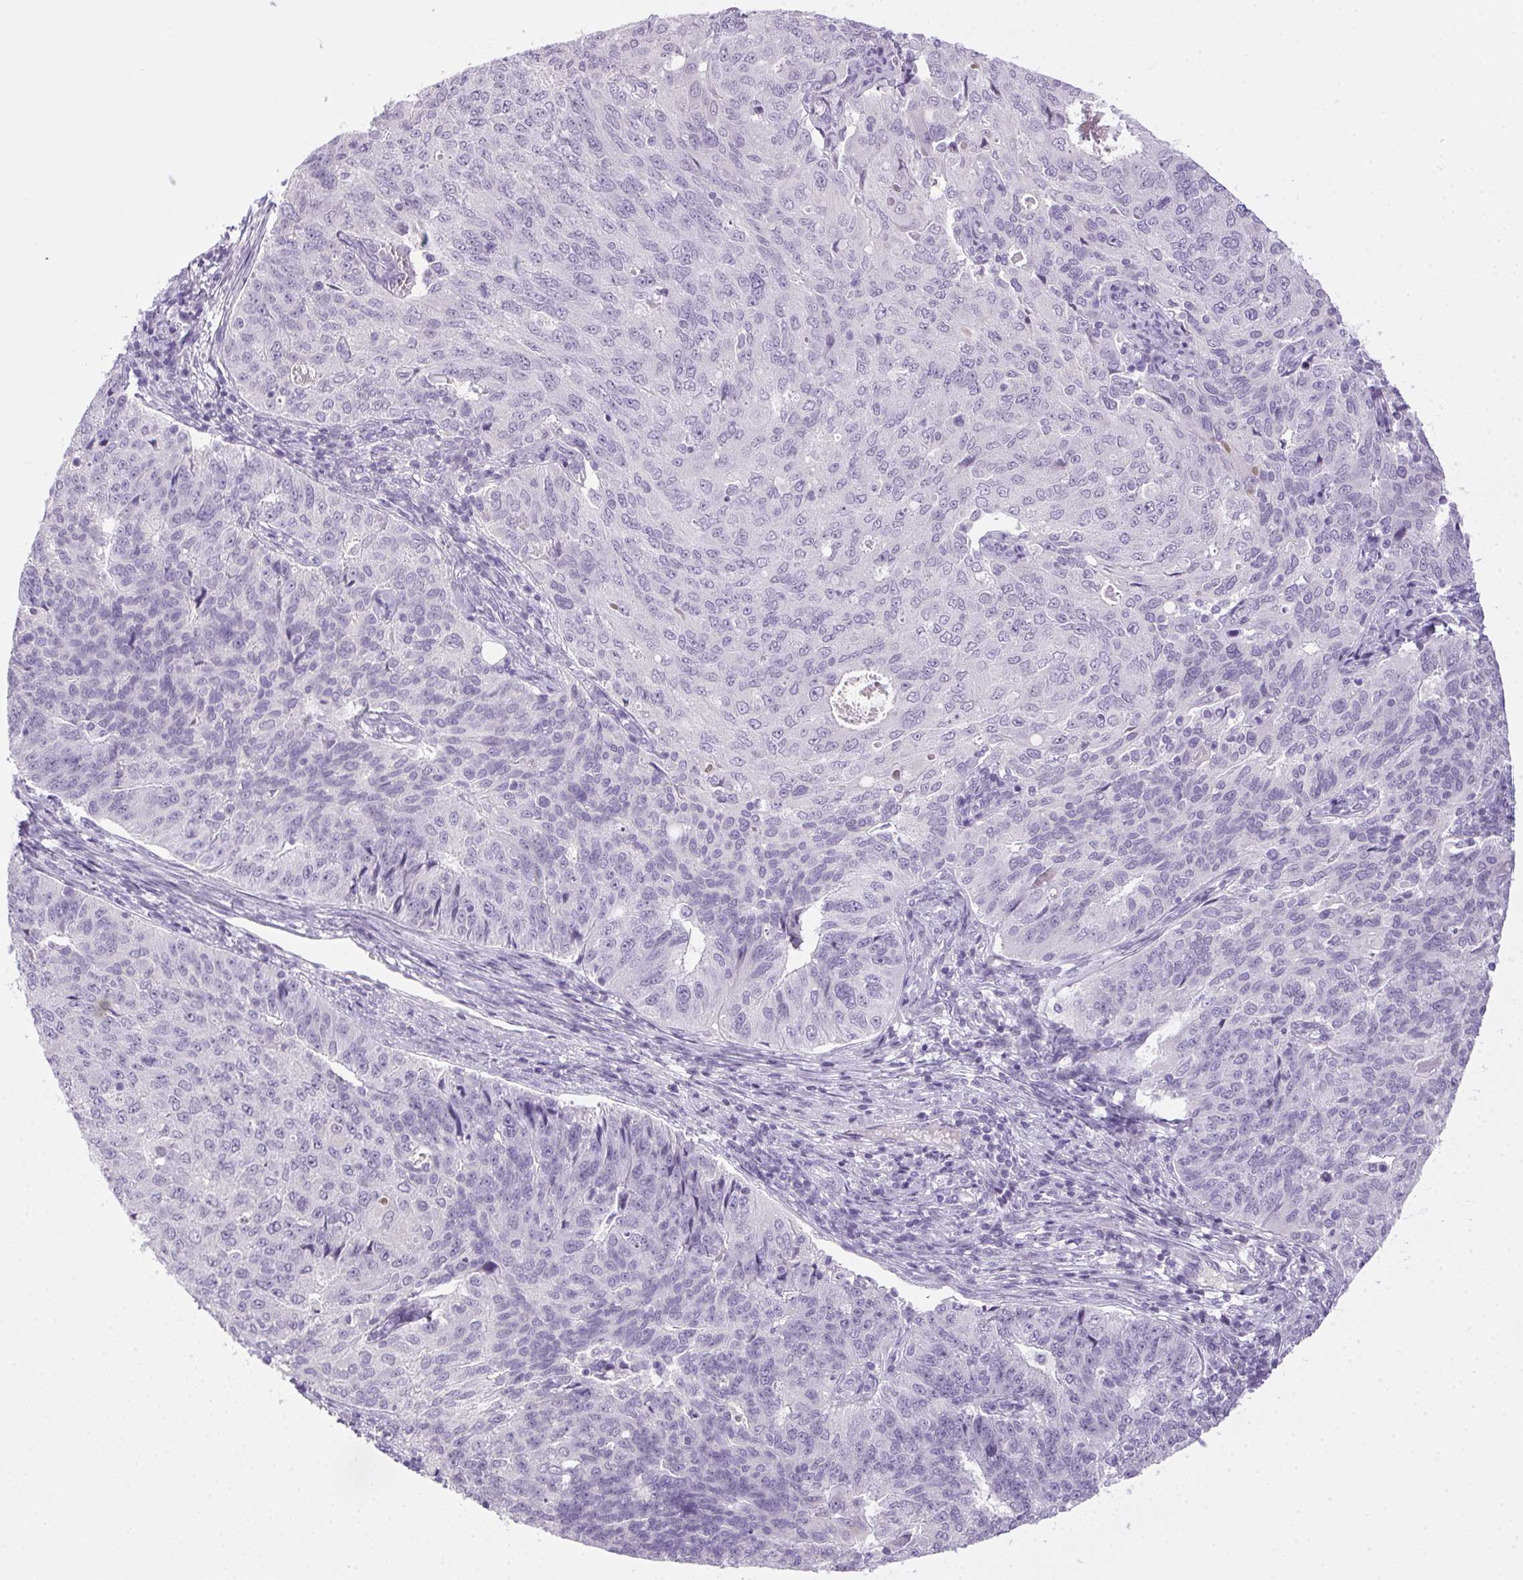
{"staining": {"intensity": "negative", "quantity": "none", "location": "none"}, "tissue": "endometrial cancer", "cell_type": "Tumor cells", "image_type": "cancer", "snomed": [{"axis": "morphology", "description": "Adenocarcinoma, NOS"}, {"axis": "topography", "description": "Endometrium"}], "caption": "Tumor cells are negative for protein expression in human adenocarcinoma (endometrial). The staining was performed using DAB to visualize the protein expression in brown, while the nuclei were stained in blue with hematoxylin (Magnification: 20x).", "gene": "POPDC2", "patient": {"sex": "female", "age": 43}}